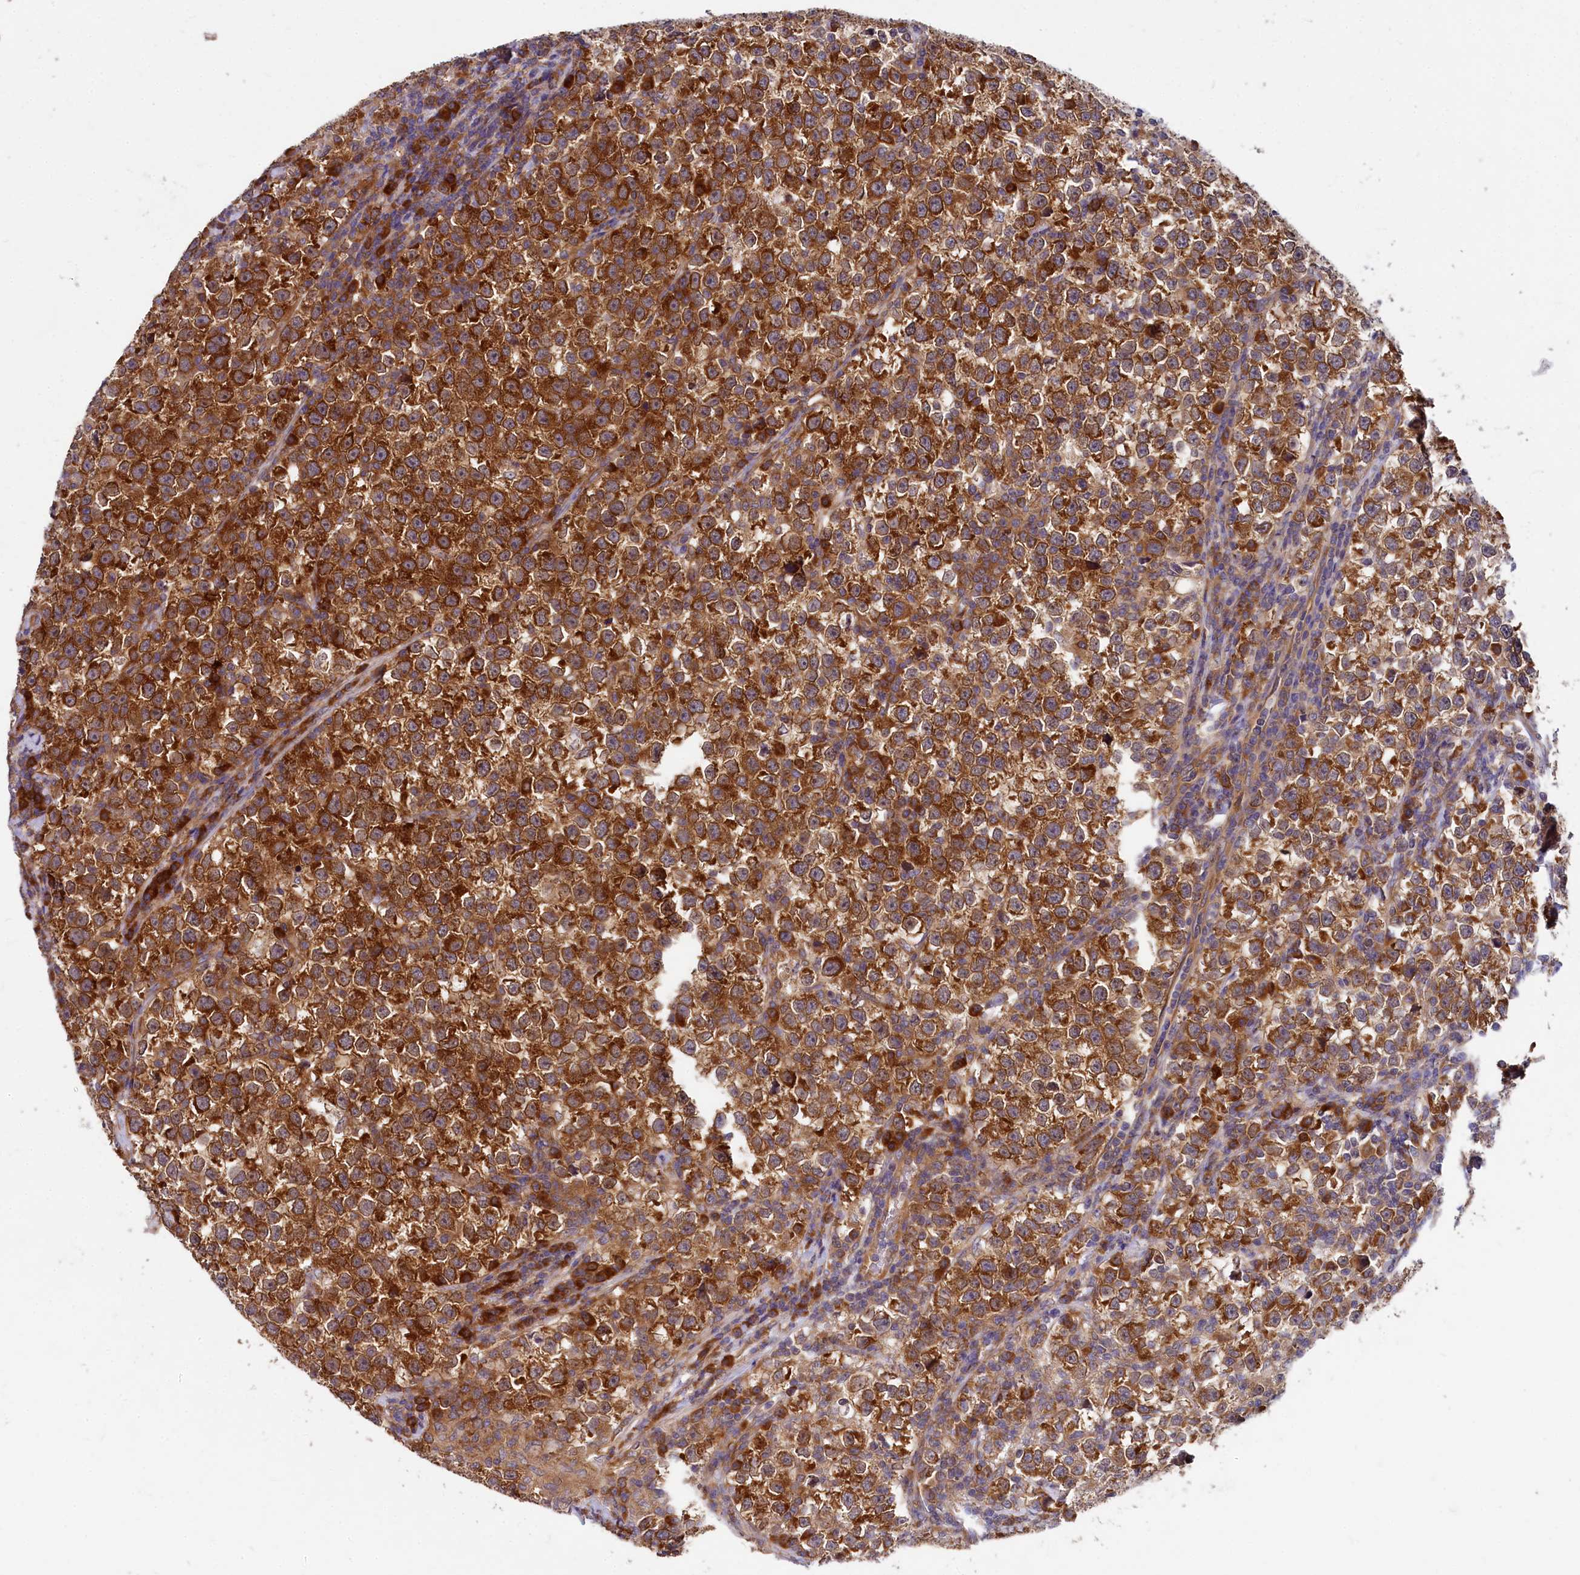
{"staining": {"intensity": "strong", "quantity": ">75%", "location": "cytoplasmic/membranous"}, "tissue": "testis cancer", "cell_type": "Tumor cells", "image_type": "cancer", "snomed": [{"axis": "morphology", "description": "Normal tissue, NOS"}, {"axis": "morphology", "description": "Seminoma, NOS"}, {"axis": "topography", "description": "Testis"}], "caption": "High-magnification brightfield microscopy of testis cancer stained with DAB (3,3'-diaminobenzidine) (brown) and counterstained with hematoxylin (blue). tumor cells exhibit strong cytoplasmic/membranous staining is seen in about>75% of cells.", "gene": "EIF2B2", "patient": {"sex": "male", "age": 43}}